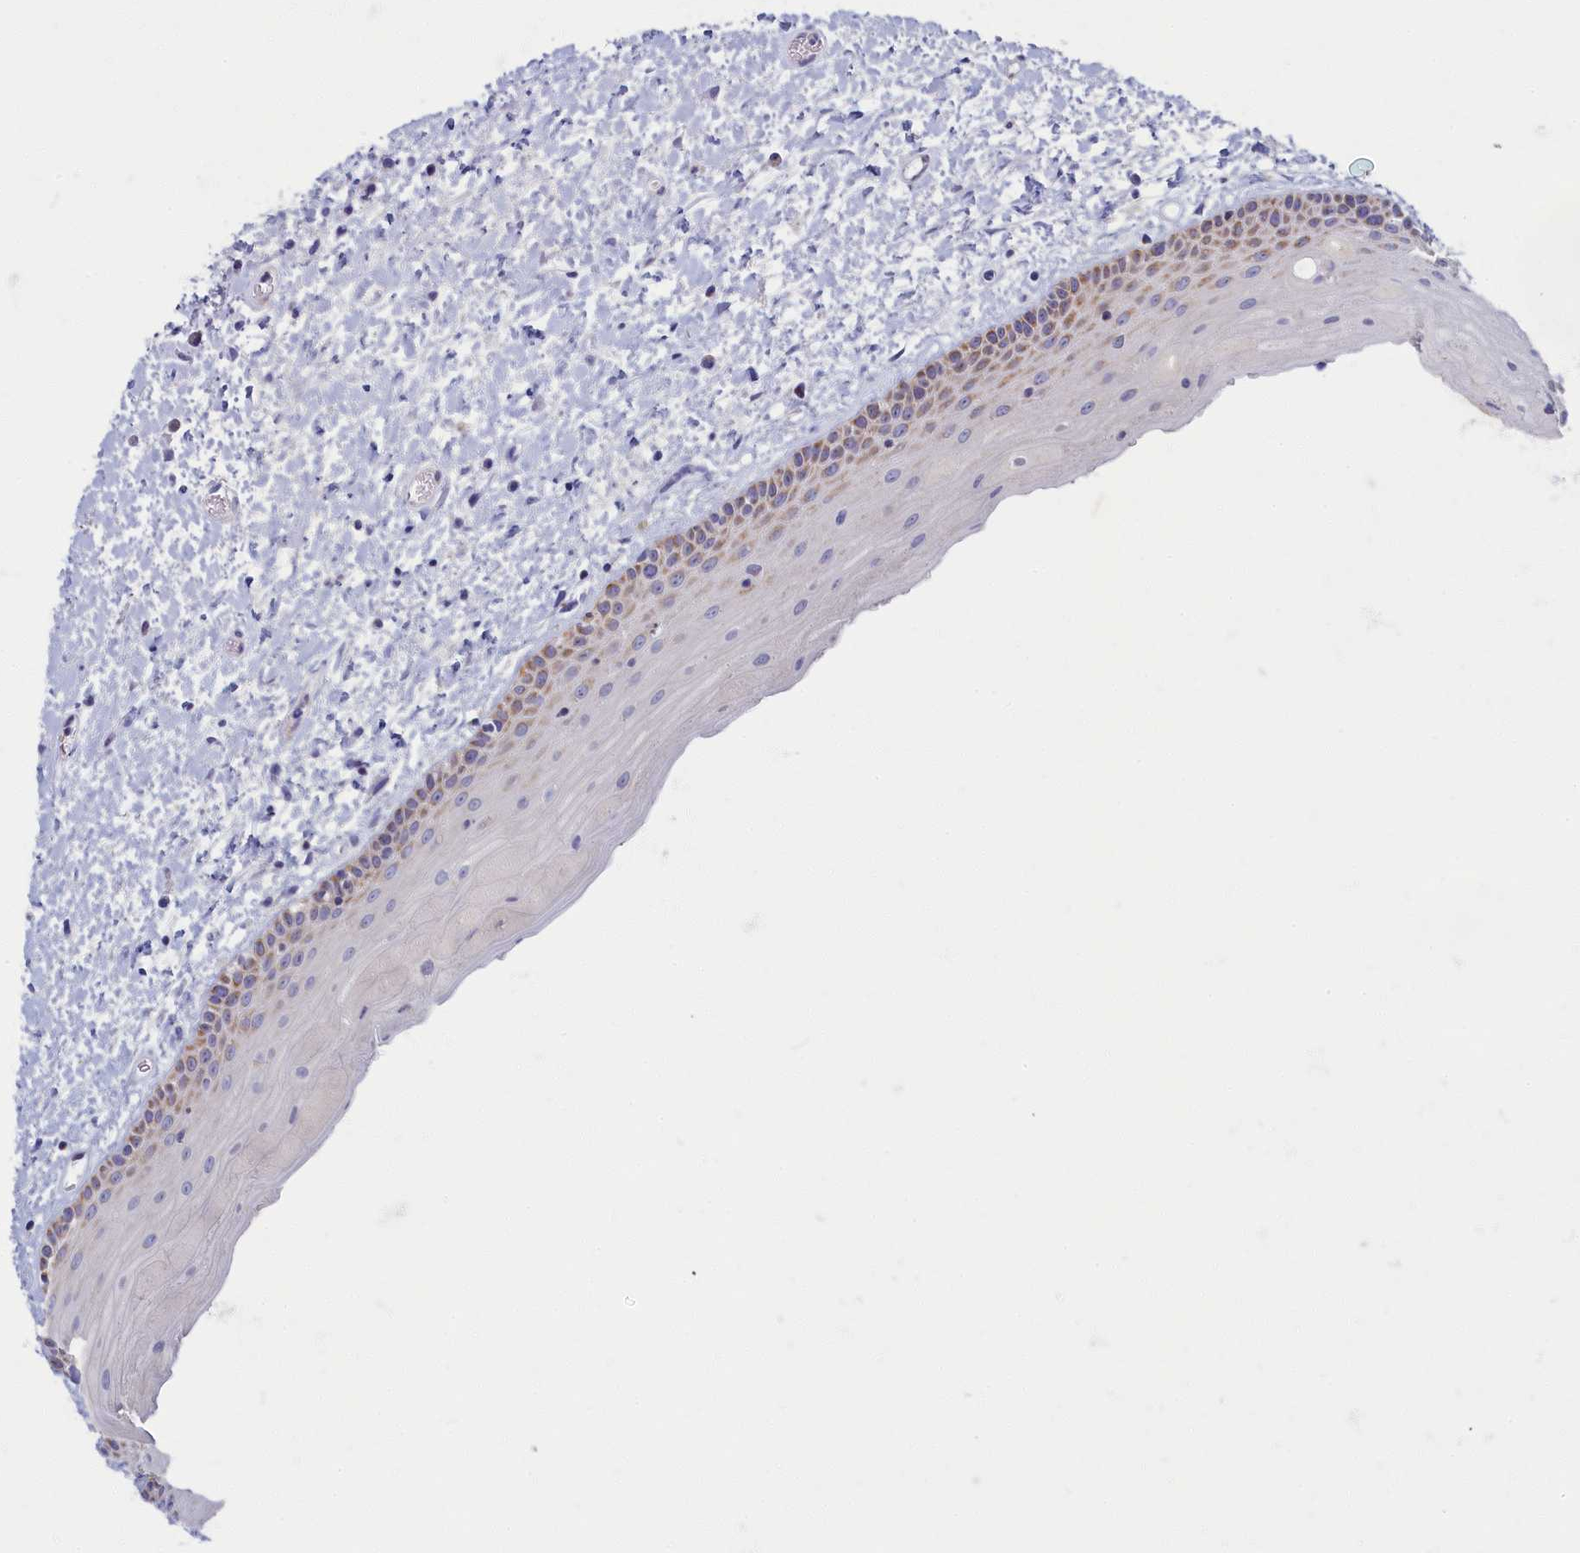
{"staining": {"intensity": "weak", "quantity": "25%-75%", "location": "cytoplasmic/membranous"}, "tissue": "oral mucosa", "cell_type": "Squamous epithelial cells", "image_type": "normal", "snomed": [{"axis": "morphology", "description": "Normal tissue, NOS"}, {"axis": "topography", "description": "Oral tissue"}], "caption": "A brown stain highlights weak cytoplasmic/membranous positivity of a protein in squamous epithelial cells of unremarkable oral mucosa. The protein of interest is stained brown, and the nuclei are stained in blue (DAB IHC with brightfield microscopy, high magnification).", "gene": "OCIAD2", "patient": {"sex": "female", "age": 76}}